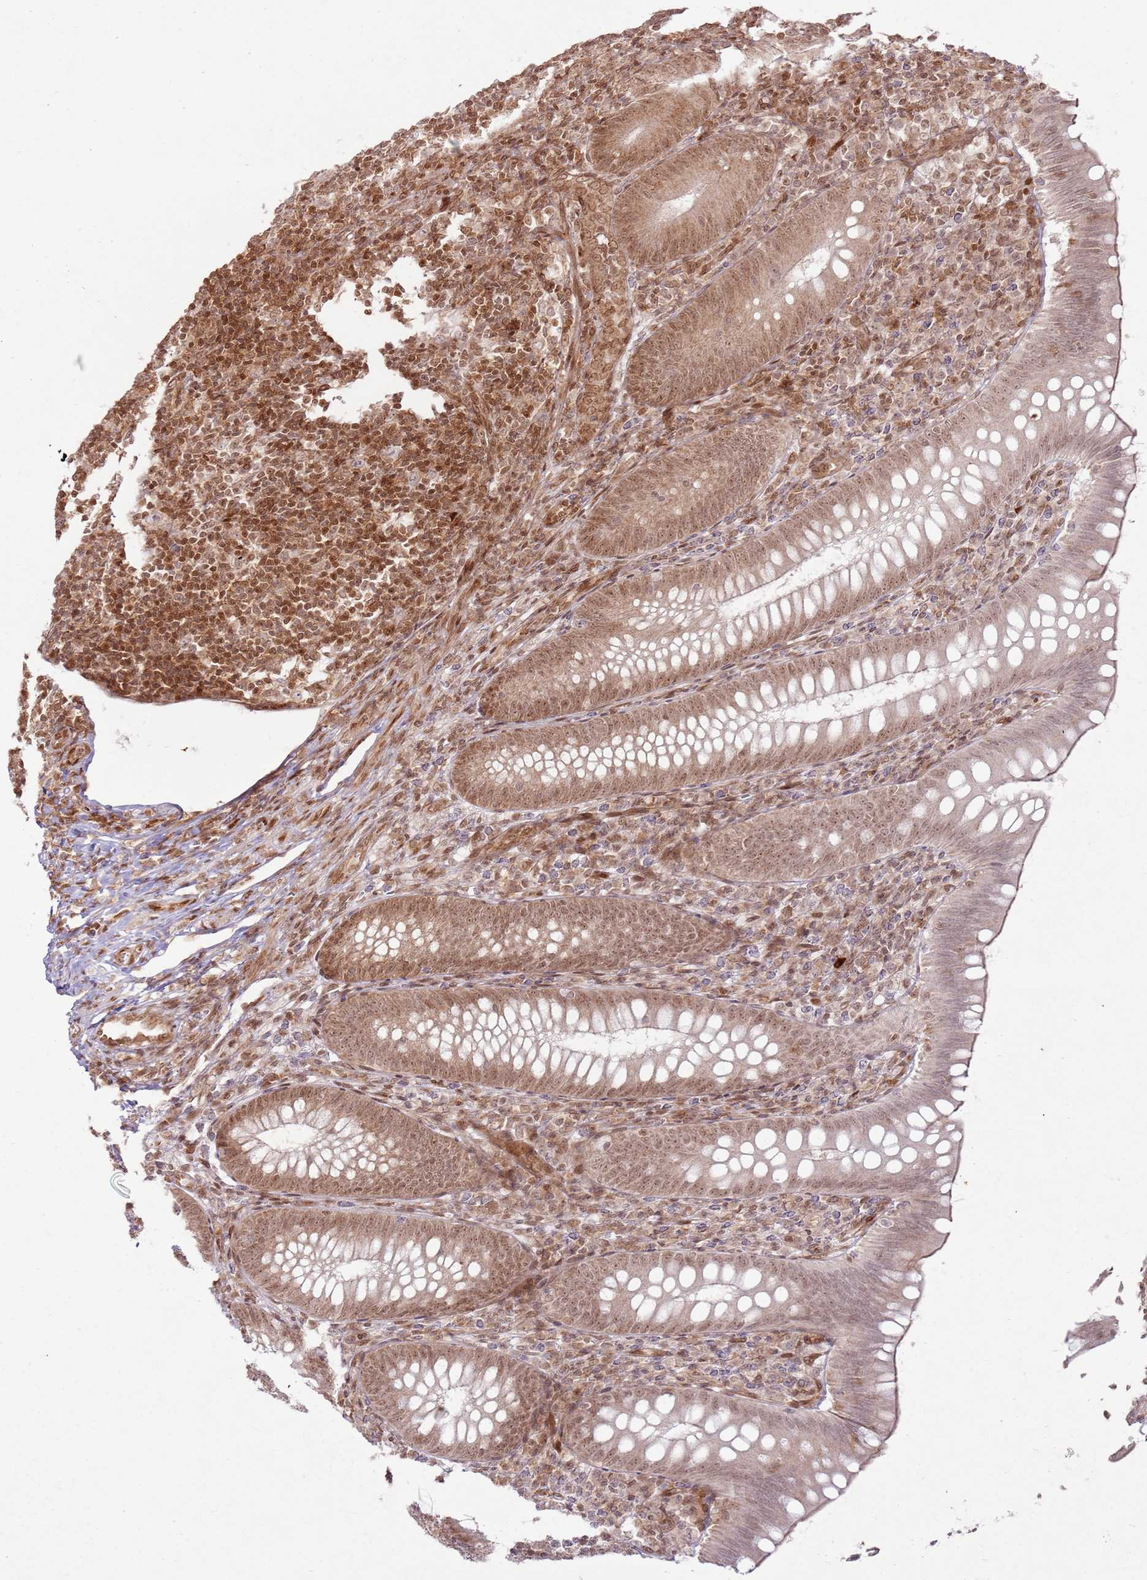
{"staining": {"intensity": "moderate", "quantity": ">75%", "location": "nuclear"}, "tissue": "appendix", "cell_type": "Glandular cells", "image_type": "normal", "snomed": [{"axis": "morphology", "description": "Normal tissue, NOS"}, {"axis": "topography", "description": "Appendix"}], "caption": "Immunohistochemistry (DAB) staining of benign human appendix displays moderate nuclear protein expression in approximately >75% of glandular cells.", "gene": "KLHL36", "patient": {"sex": "male", "age": 14}}